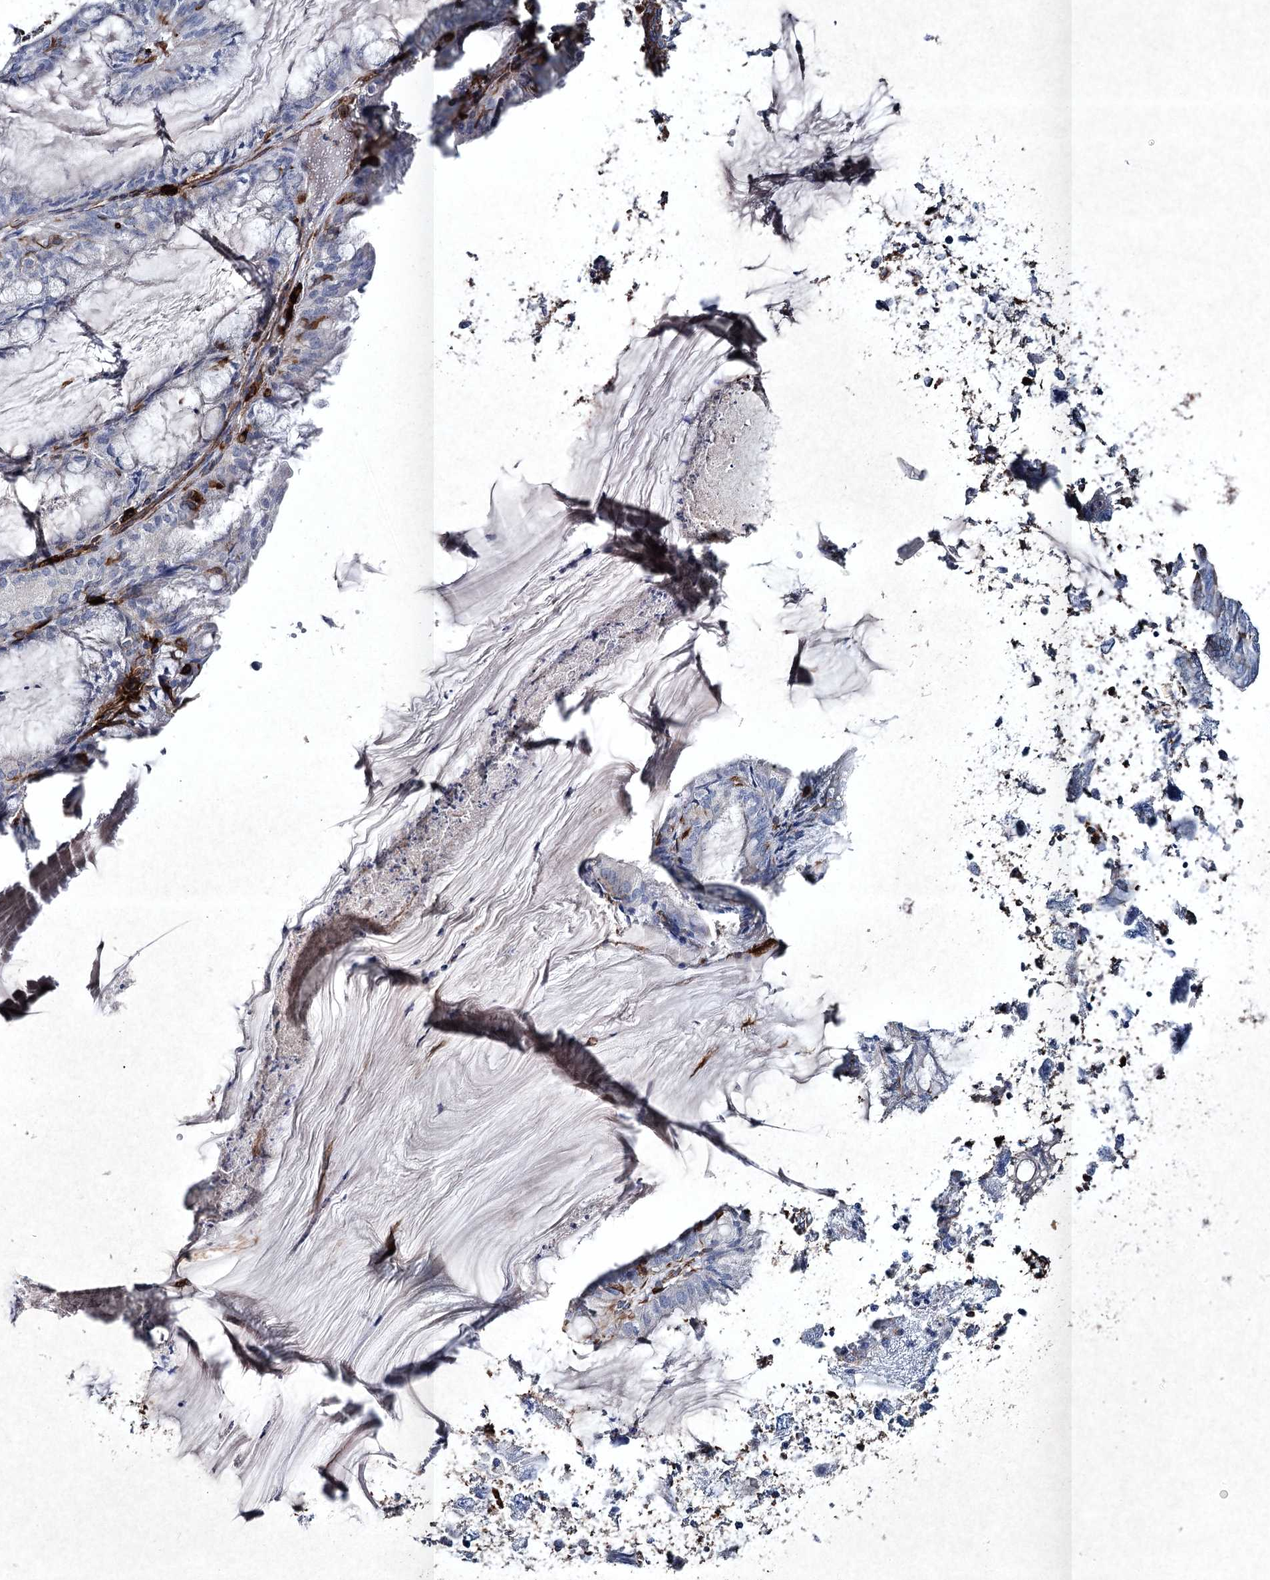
{"staining": {"intensity": "negative", "quantity": "none", "location": "none"}, "tissue": "endometrial cancer", "cell_type": "Tumor cells", "image_type": "cancer", "snomed": [{"axis": "morphology", "description": "Adenocarcinoma, NOS"}, {"axis": "topography", "description": "Endometrium"}], "caption": "Endometrial cancer was stained to show a protein in brown. There is no significant positivity in tumor cells. (Immunohistochemistry, brightfield microscopy, high magnification).", "gene": "CLEC4M", "patient": {"sex": "female", "age": 86}}